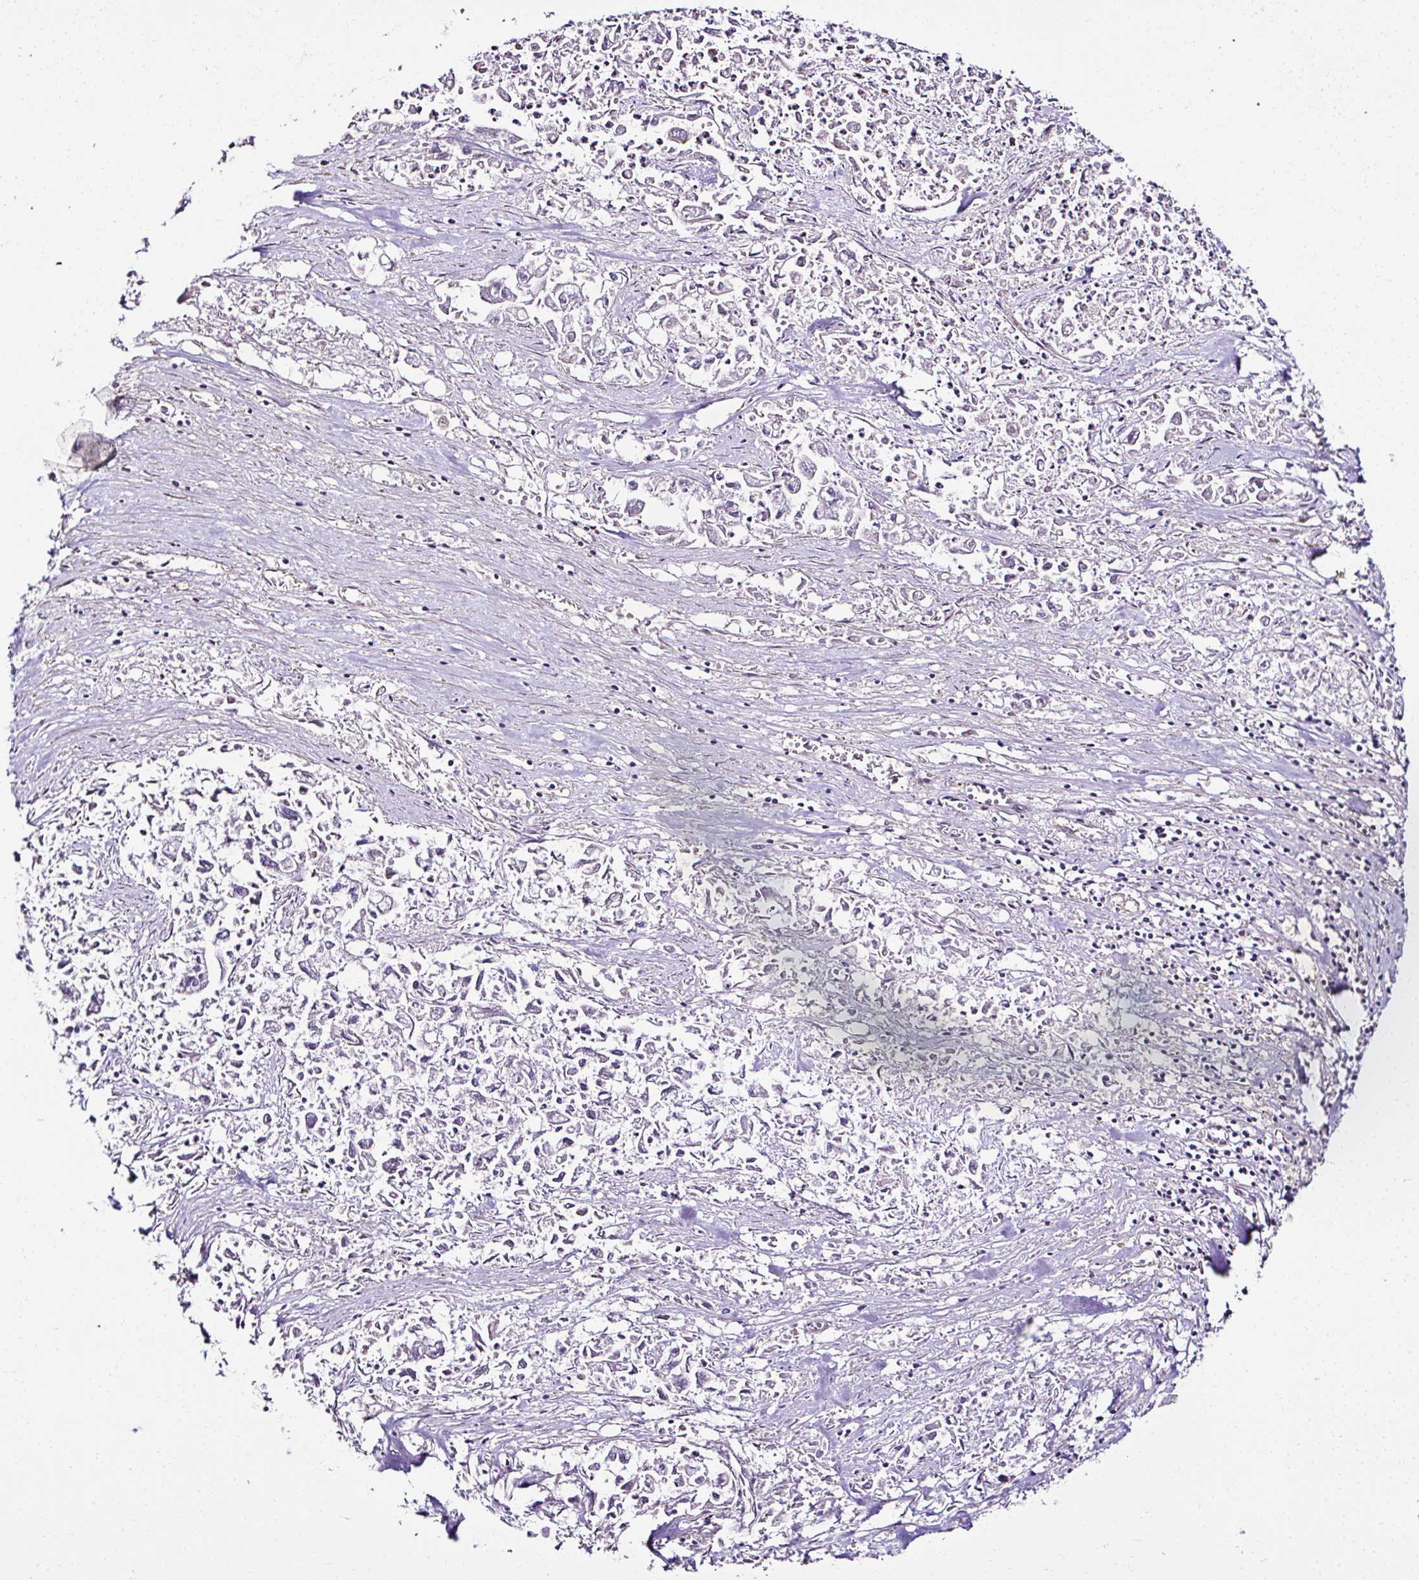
{"staining": {"intensity": "negative", "quantity": "none", "location": "none"}, "tissue": "pancreatic cancer", "cell_type": "Tumor cells", "image_type": "cancer", "snomed": [{"axis": "morphology", "description": "Adenocarcinoma, NOS"}, {"axis": "topography", "description": "Pancreas"}], "caption": "This is an IHC photomicrograph of pancreatic adenocarcinoma. There is no positivity in tumor cells.", "gene": "CCDC85C", "patient": {"sex": "male", "age": 72}}